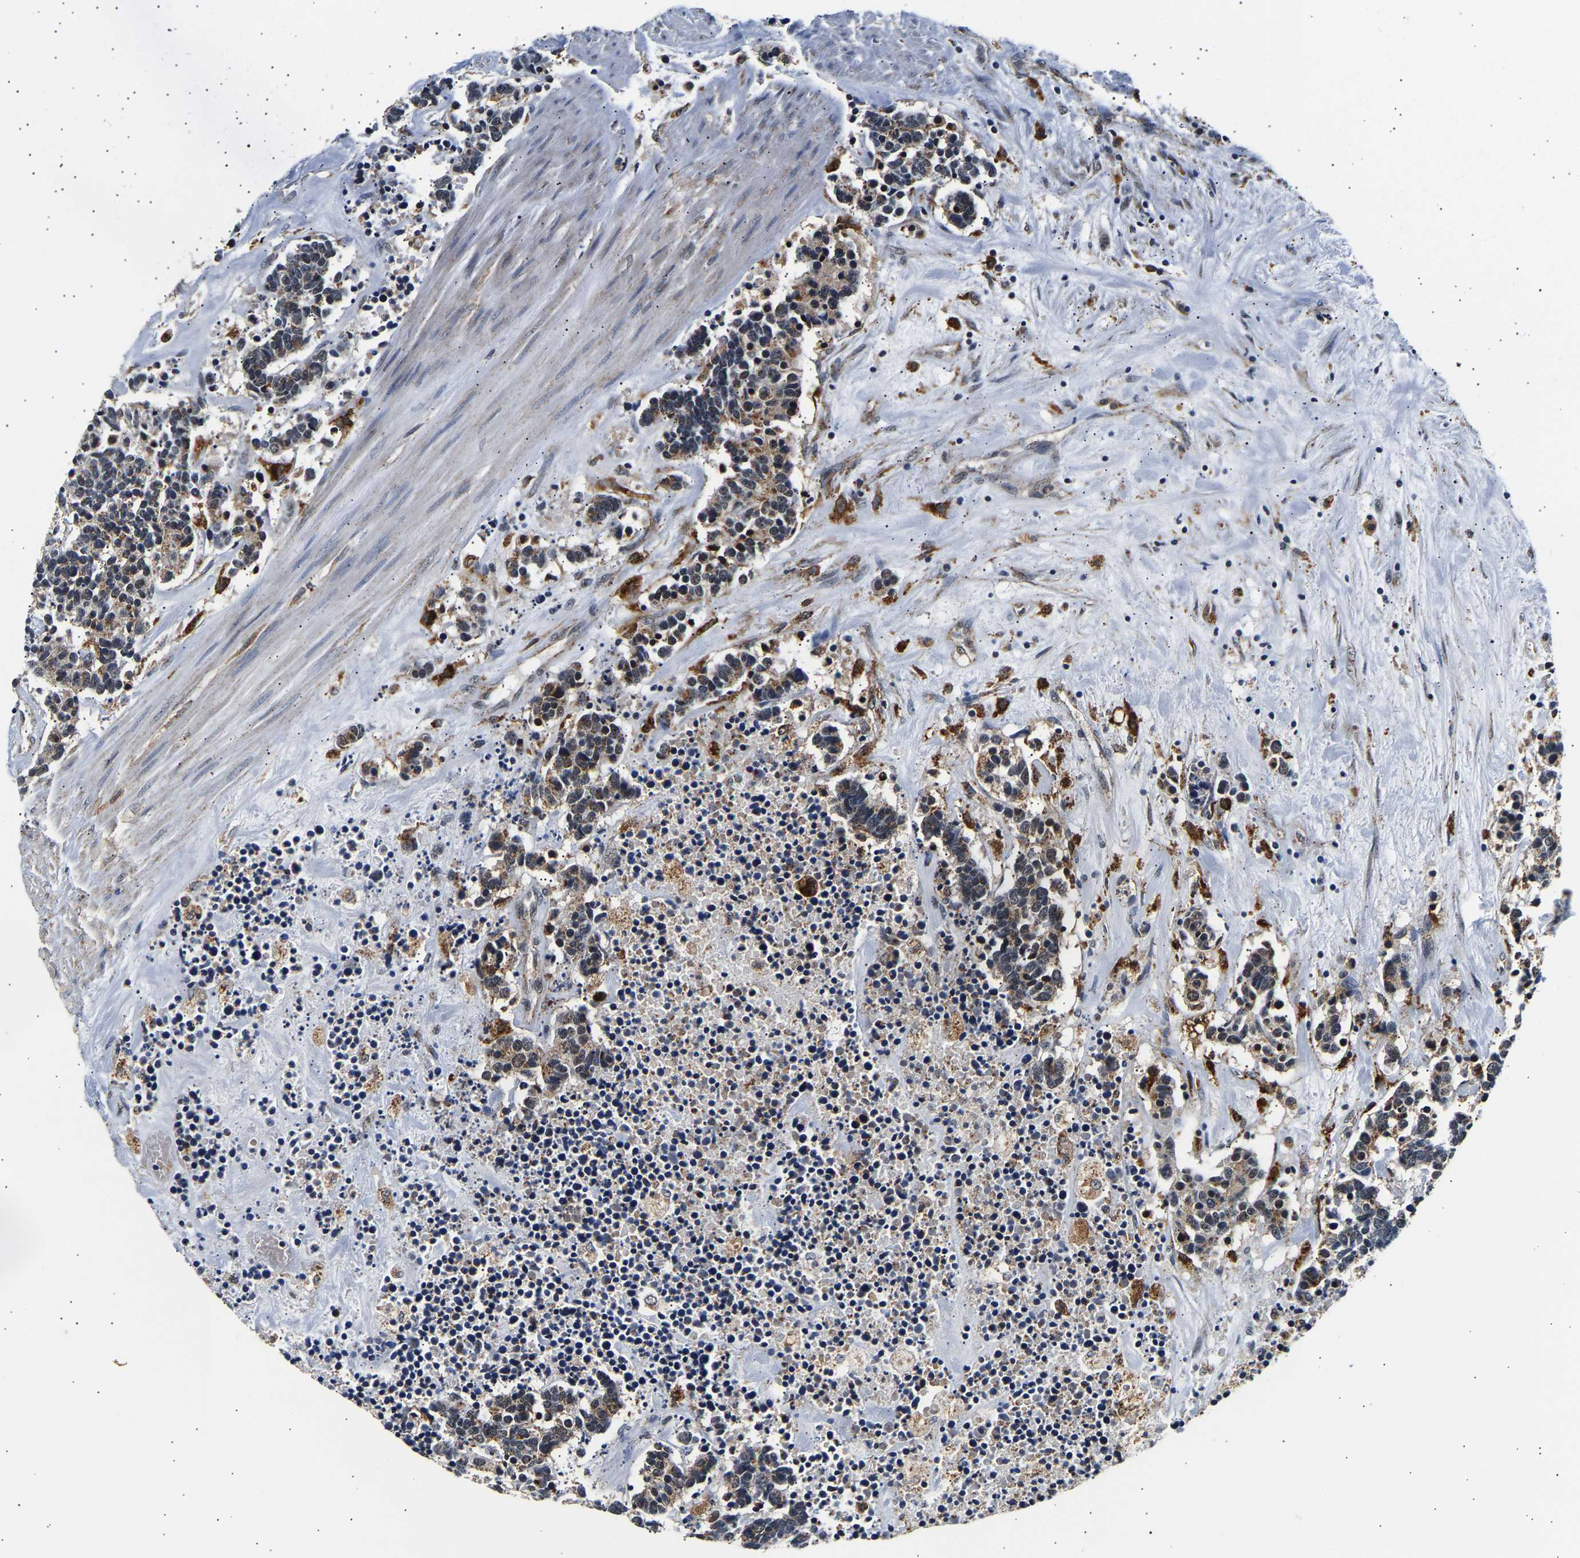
{"staining": {"intensity": "weak", "quantity": "25%-75%", "location": "cytoplasmic/membranous"}, "tissue": "carcinoid", "cell_type": "Tumor cells", "image_type": "cancer", "snomed": [{"axis": "morphology", "description": "Carcinoma, NOS"}, {"axis": "morphology", "description": "Carcinoid, malignant, NOS"}, {"axis": "topography", "description": "Urinary bladder"}], "caption": "Carcinoid (malignant) stained for a protein reveals weak cytoplasmic/membranous positivity in tumor cells.", "gene": "SMU1", "patient": {"sex": "male", "age": 57}}